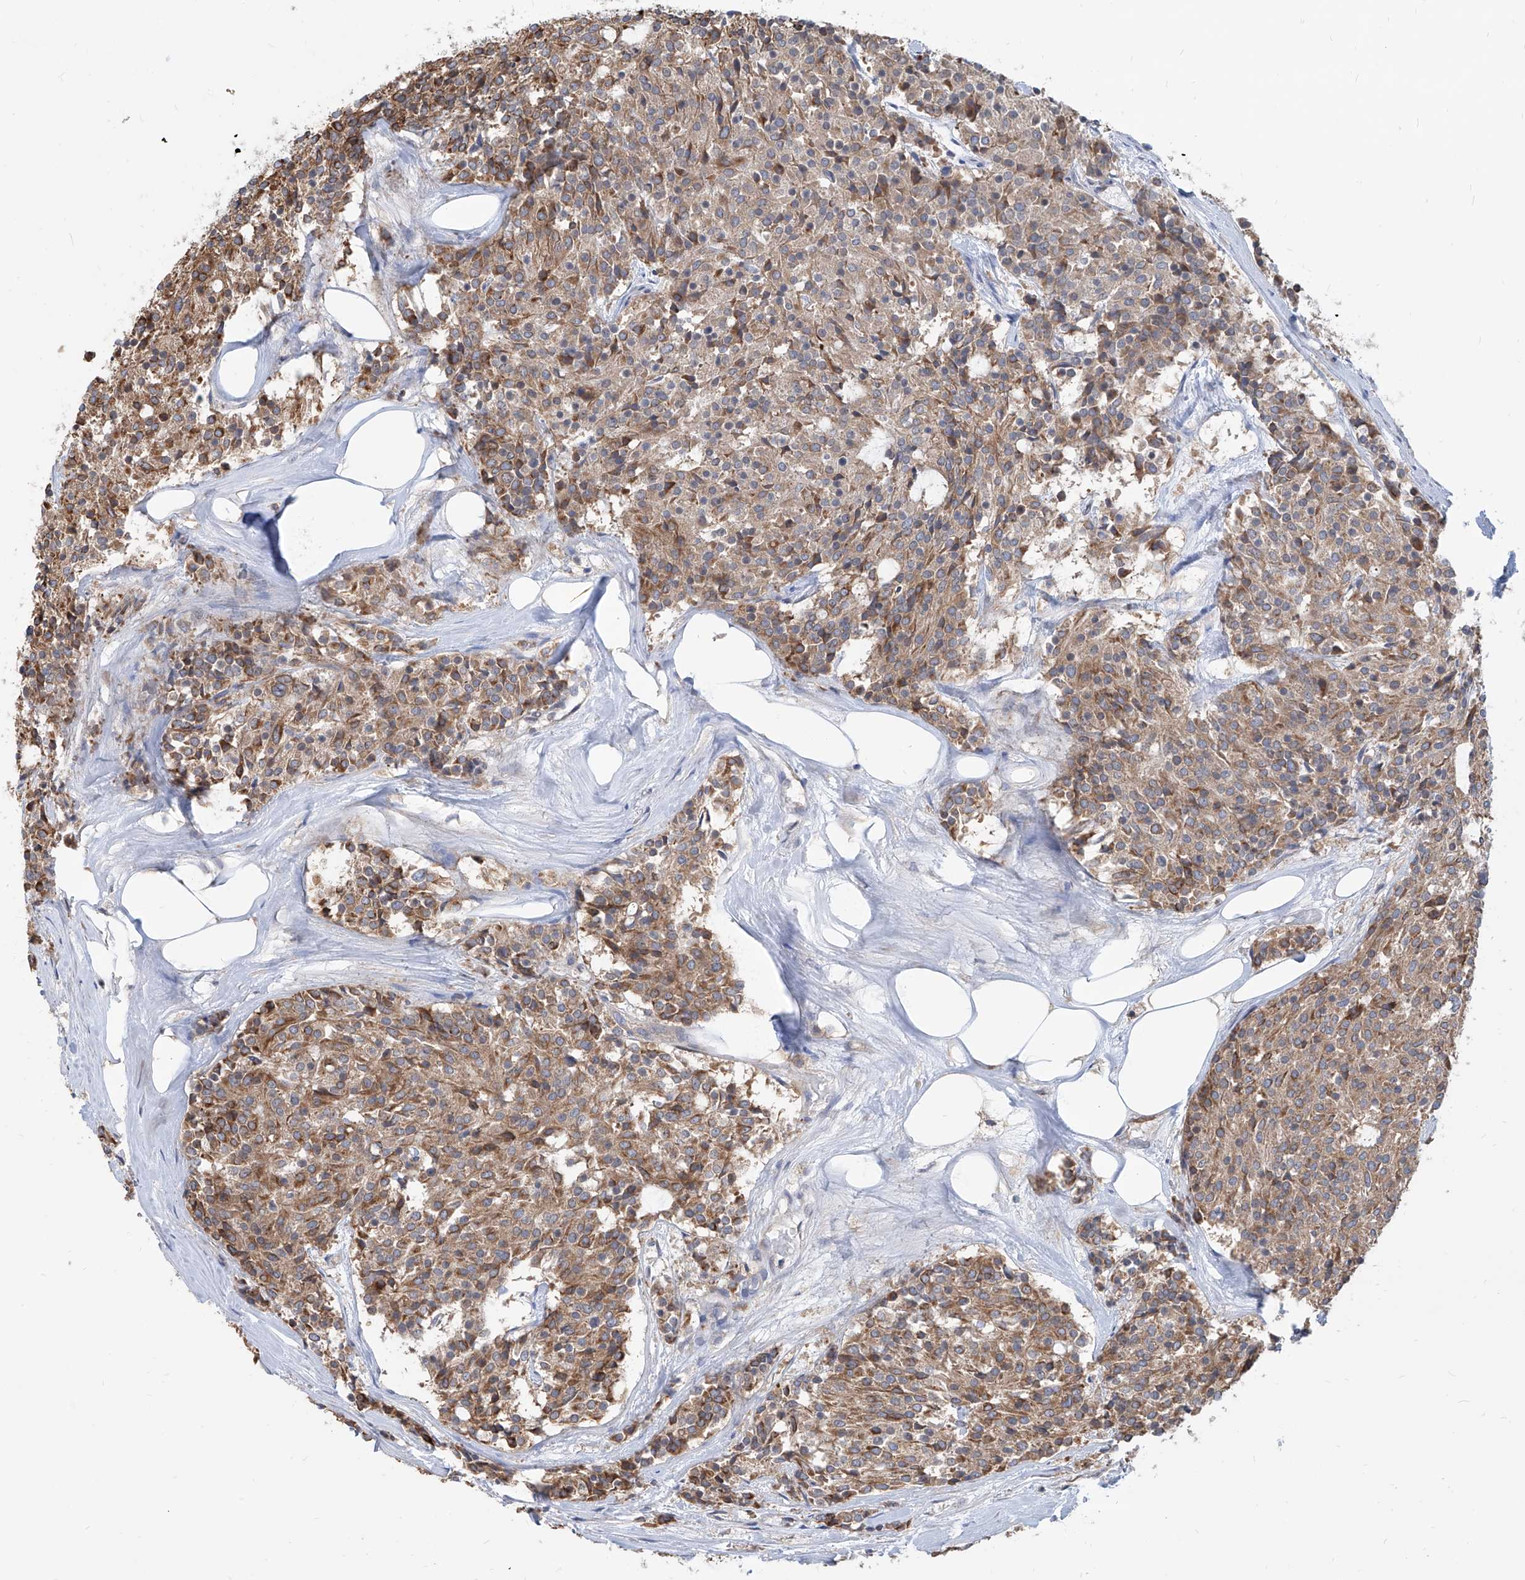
{"staining": {"intensity": "moderate", "quantity": "25%-75%", "location": "cytoplasmic/membranous"}, "tissue": "carcinoid", "cell_type": "Tumor cells", "image_type": "cancer", "snomed": [{"axis": "morphology", "description": "Carcinoid, malignant, NOS"}, {"axis": "topography", "description": "Pancreas"}], "caption": "A high-resolution image shows immunohistochemistry staining of carcinoid, which exhibits moderate cytoplasmic/membranous positivity in approximately 25%-75% of tumor cells. The staining was performed using DAB to visualize the protein expression in brown, while the nuclei were stained in blue with hematoxylin (Magnification: 20x).", "gene": "FAM83B", "patient": {"sex": "female", "age": 54}}